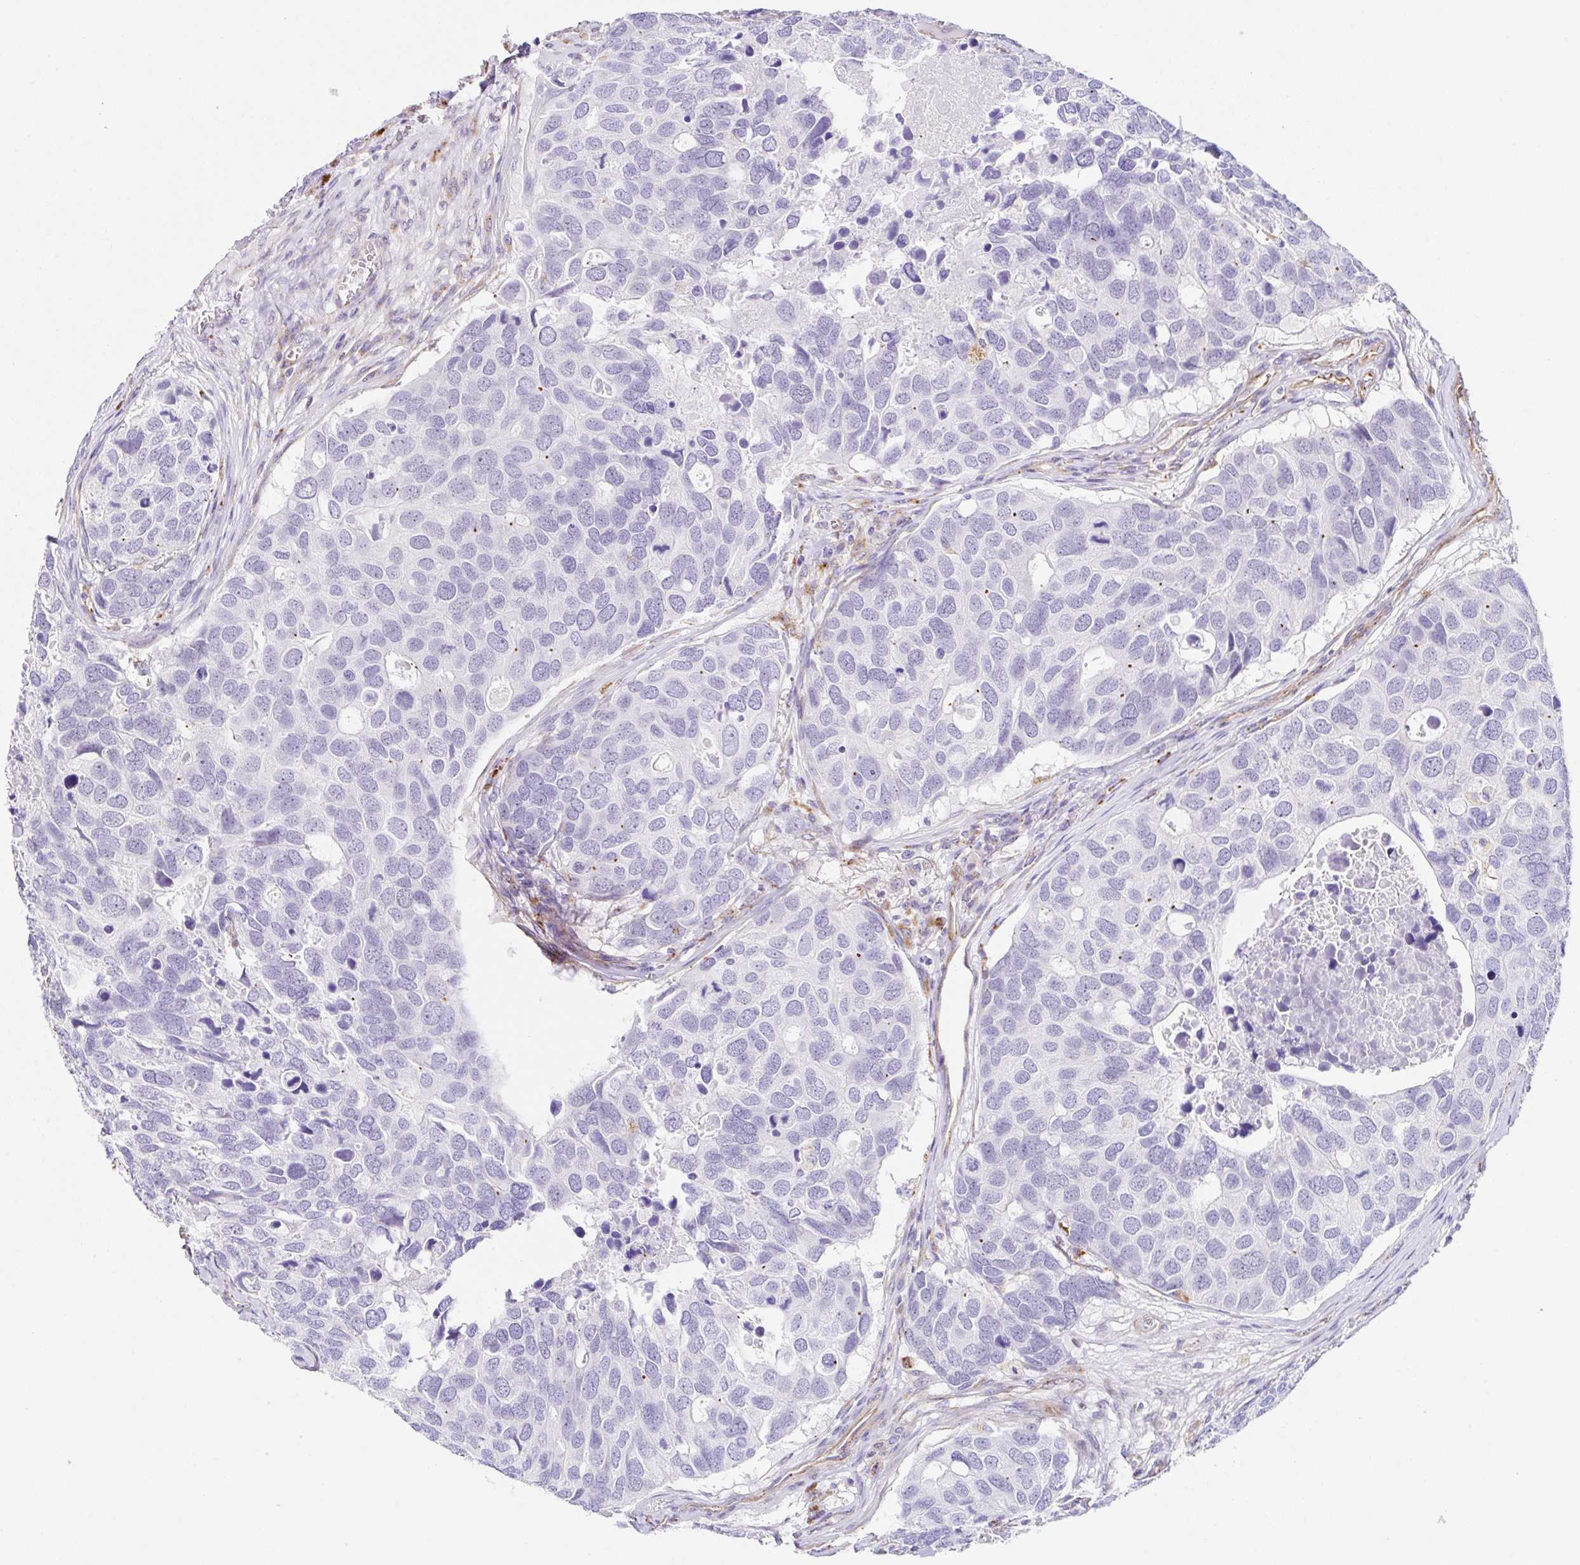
{"staining": {"intensity": "negative", "quantity": "none", "location": "none"}, "tissue": "breast cancer", "cell_type": "Tumor cells", "image_type": "cancer", "snomed": [{"axis": "morphology", "description": "Duct carcinoma"}, {"axis": "topography", "description": "Breast"}], "caption": "Breast cancer (invasive ductal carcinoma) stained for a protein using IHC displays no expression tumor cells.", "gene": "DKK4", "patient": {"sex": "female", "age": 83}}